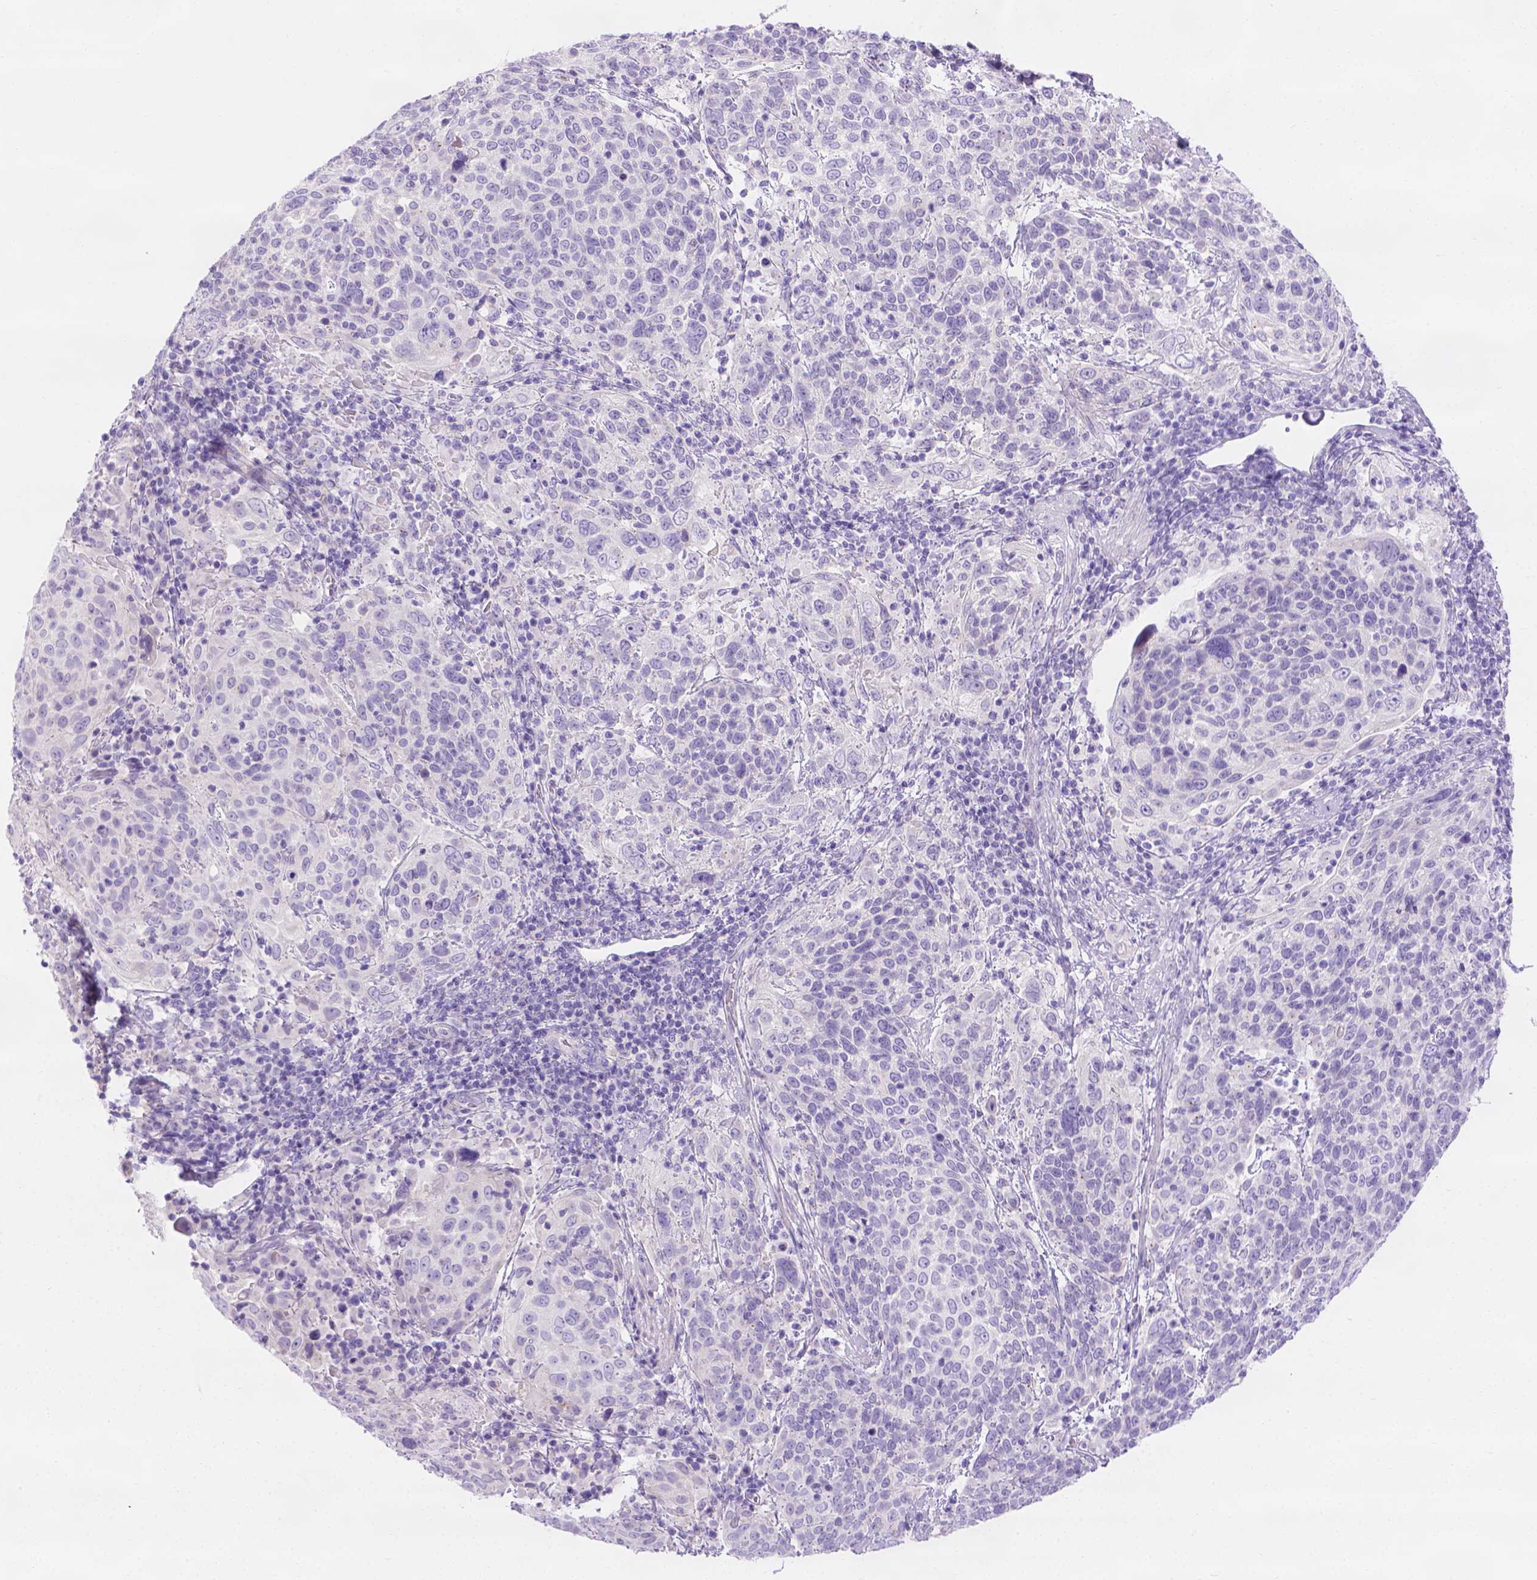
{"staining": {"intensity": "negative", "quantity": "none", "location": "none"}, "tissue": "cervical cancer", "cell_type": "Tumor cells", "image_type": "cancer", "snomed": [{"axis": "morphology", "description": "Squamous cell carcinoma, NOS"}, {"axis": "topography", "description": "Cervix"}], "caption": "DAB immunohistochemical staining of cervical squamous cell carcinoma displays no significant positivity in tumor cells.", "gene": "MLN", "patient": {"sex": "female", "age": 61}}